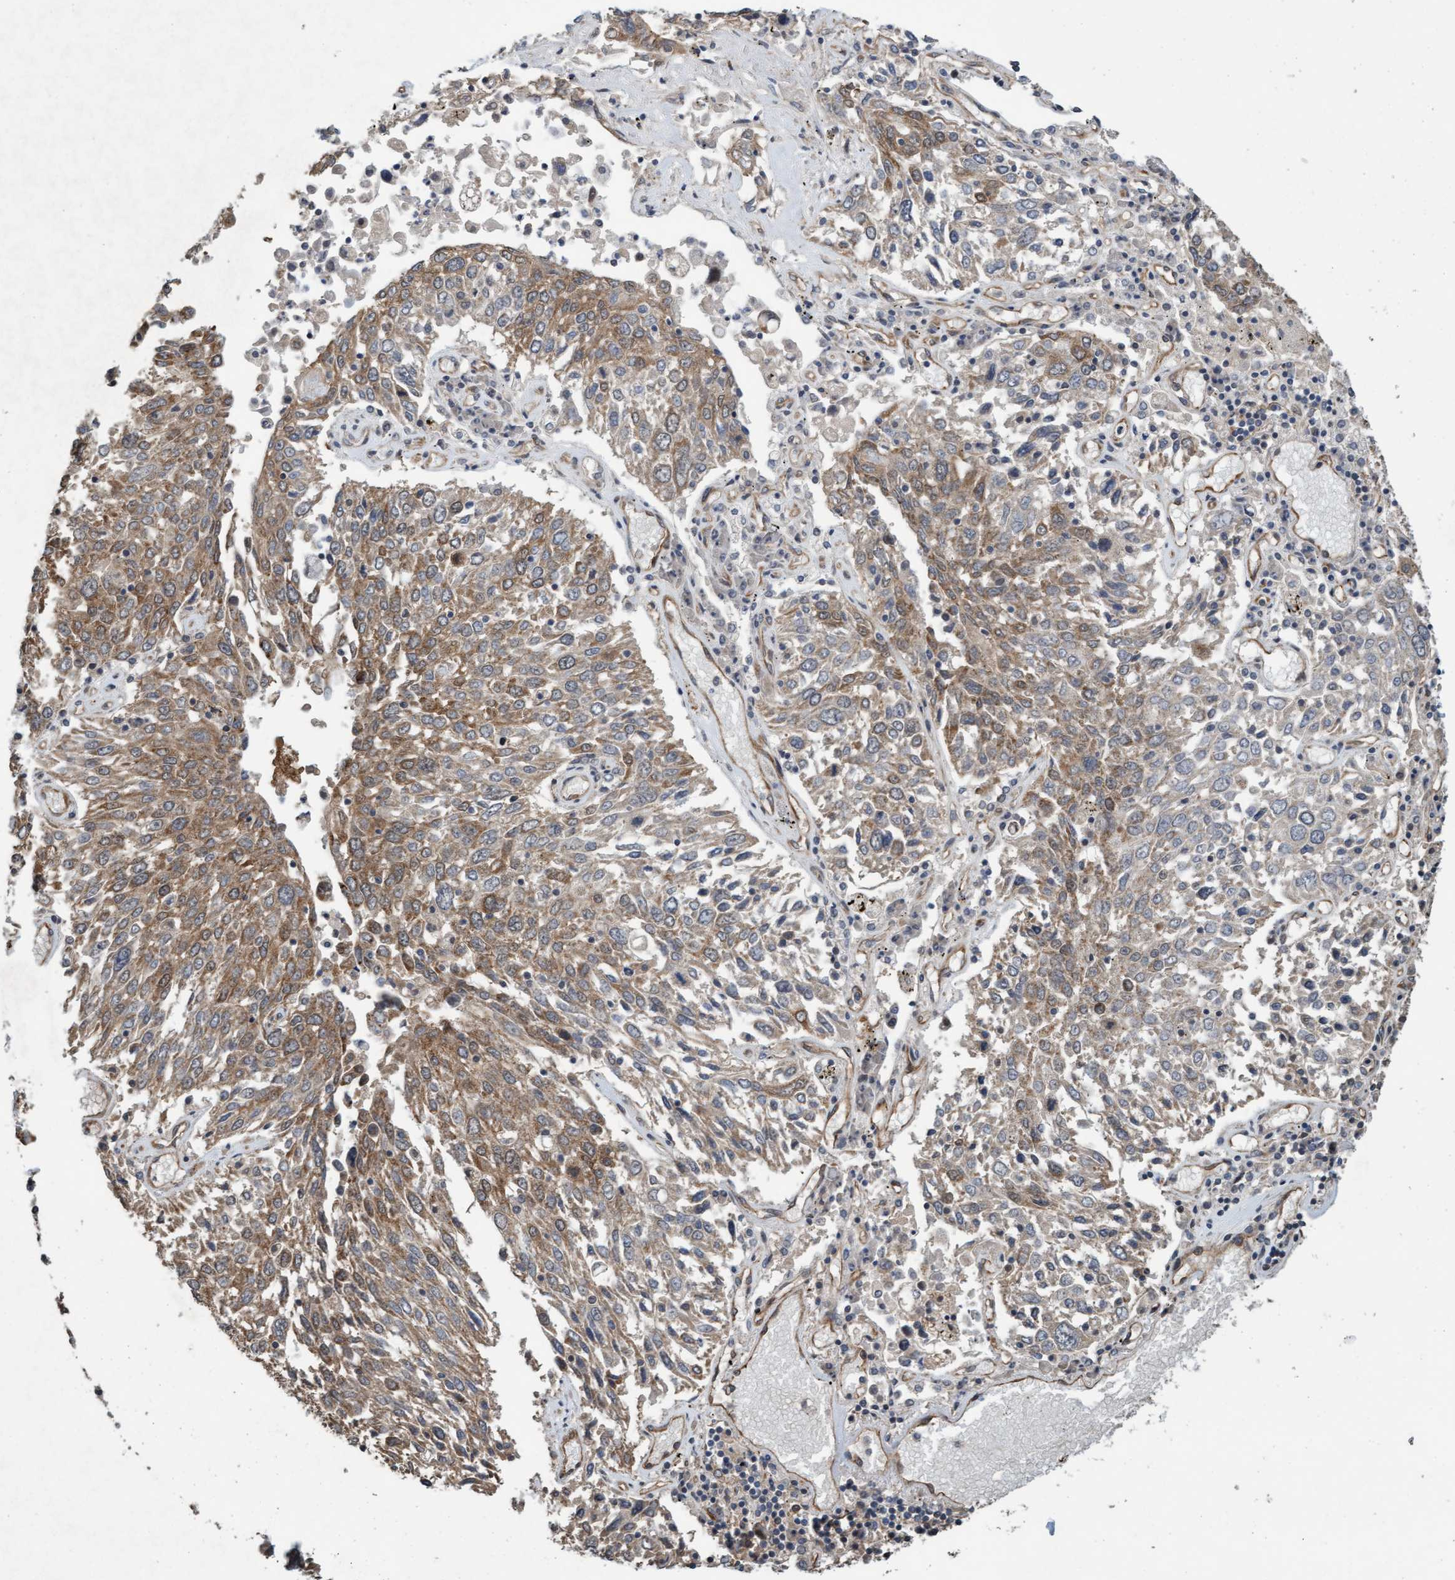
{"staining": {"intensity": "strong", "quantity": ">75%", "location": "cytoplasmic/membranous"}, "tissue": "lung cancer", "cell_type": "Tumor cells", "image_type": "cancer", "snomed": [{"axis": "morphology", "description": "Squamous cell carcinoma, NOS"}, {"axis": "topography", "description": "Lung"}], "caption": "DAB immunohistochemical staining of lung squamous cell carcinoma demonstrates strong cytoplasmic/membranous protein expression in approximately >75% of tumor cells.", "gene": "CDC42EP4", "patient": {"sex": "male", "age": 65}}